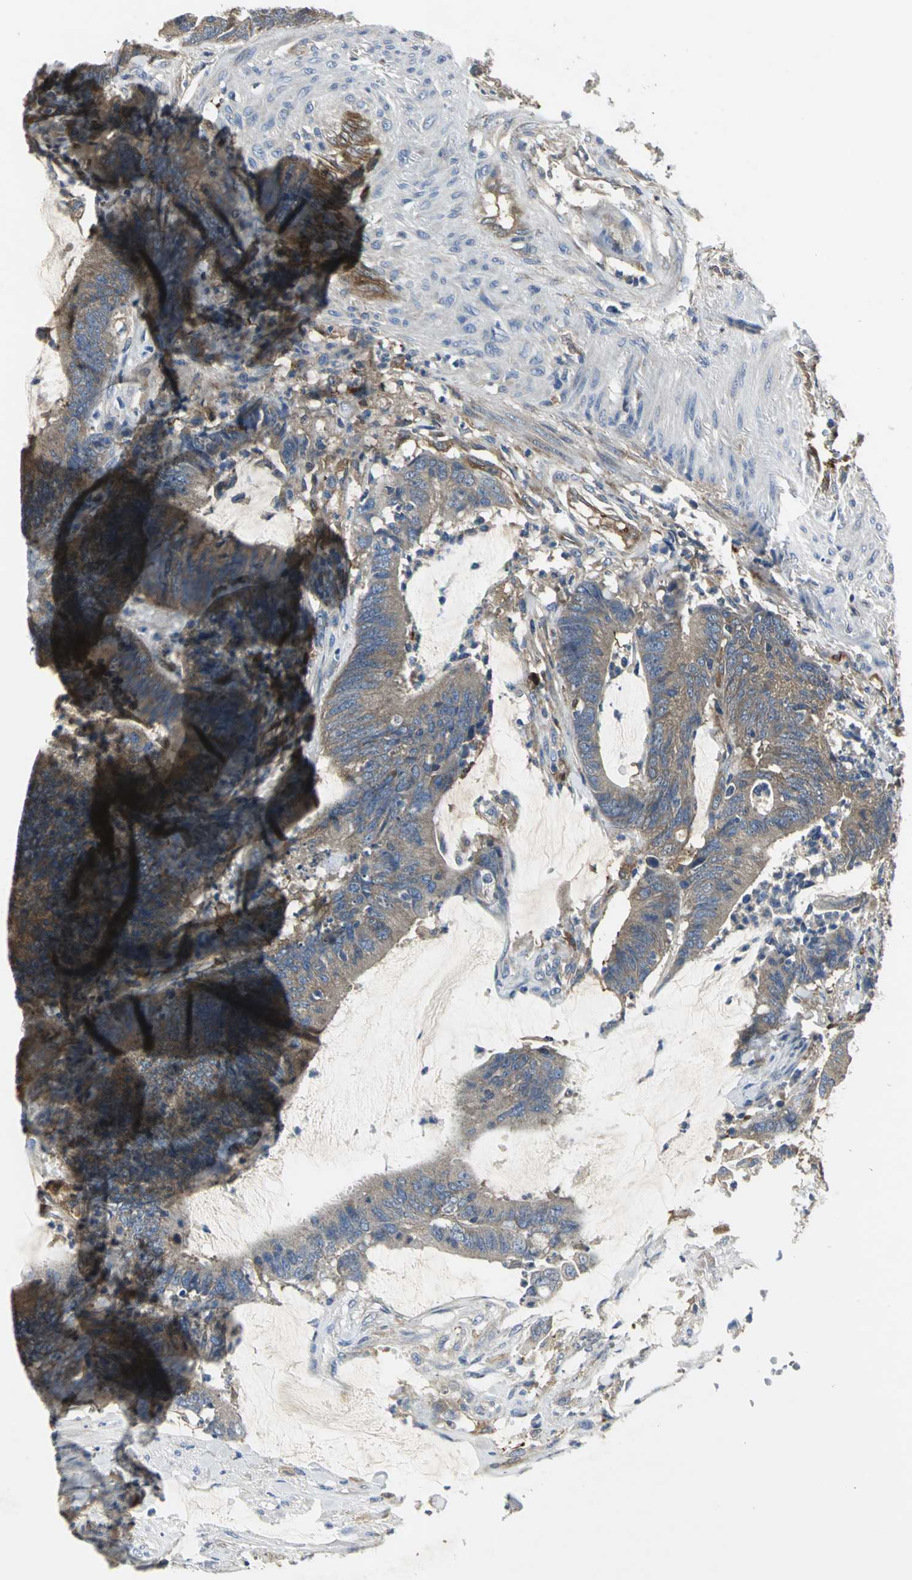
{"staining": {"intensity": "moderate", "quantity": ">75%", "location": "cytoplasmic/membranous"}, "tissue": "colorectal cancer", "cell_type": "Tumor cells", "image_type": "cancer", "snomed": [{"axis": "morphology", "description": "Adenocarcinoma, NOS"}, {"axis": "topography", "description": "Rectum"}], "caption": "Immunohistochemical staining of human colorectal cancer (adenocarcinoma) displays medium levels of moderate cytoplasmic/membranous expression in about >75% of tumor cells.", "gene": "CHRNB1", "patient": {"sex": "female", "age": 66}}